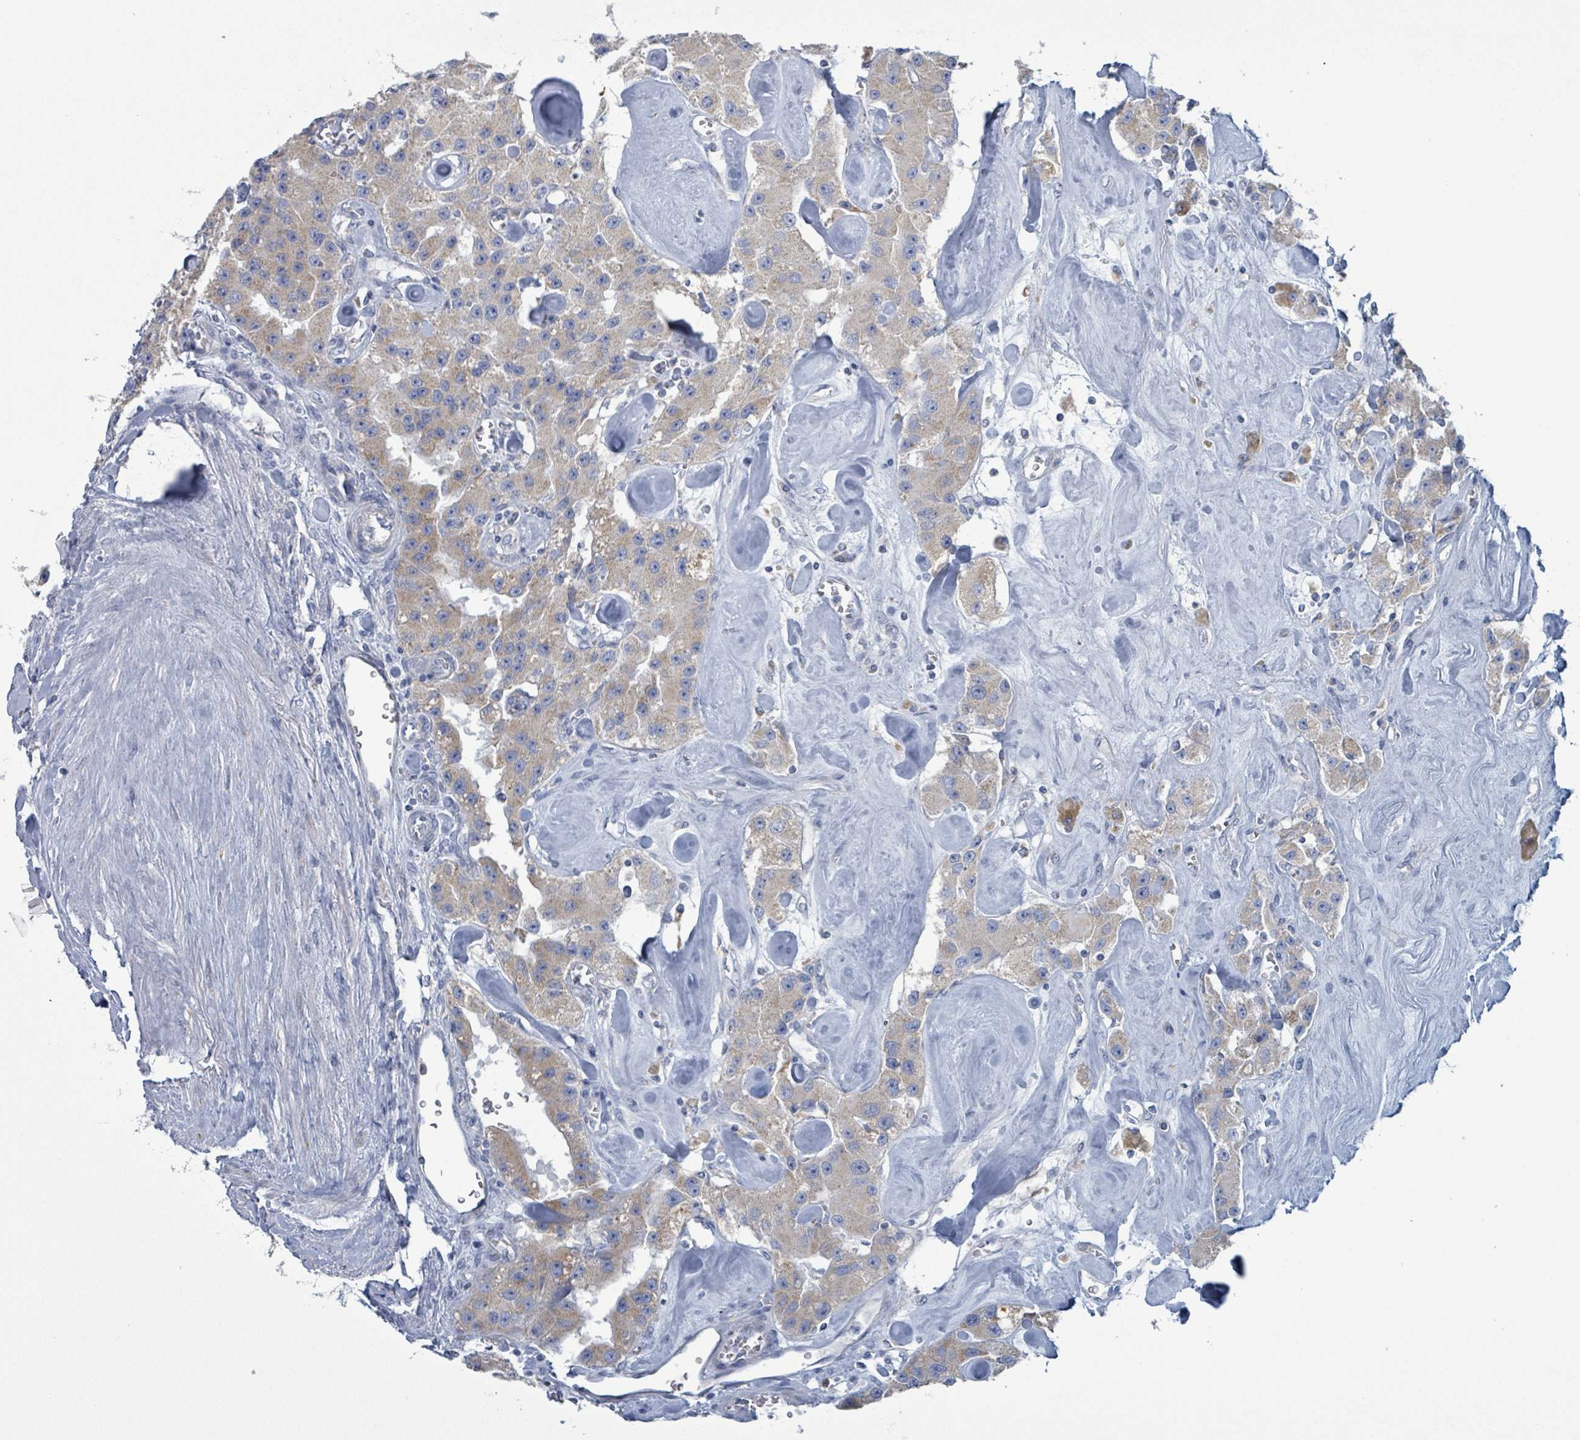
{"staining": {"intensity": "weak", "quantity": ">75%", "location": "cytoplasmic/membranous"}, "tissue": "carcinoid", "cell_type": "Tumor cells", "image_type": "cancer", "snomed": [{"axis": "morphology", "description": "Carcinoid, malignant, NOS"}, {"axis": "topography", "description": "Pancreas"}], "caption": "The photomicrograph displays a brown stain indicating the presence of a protein in the cytoplasmic/membranous of tumor cells in malignant carcinoid. (Brightfield microscopy of DAB IHC at high magnification).", "gene": "AKR1C4", "patient": {"sex": "male", "age": 41}}